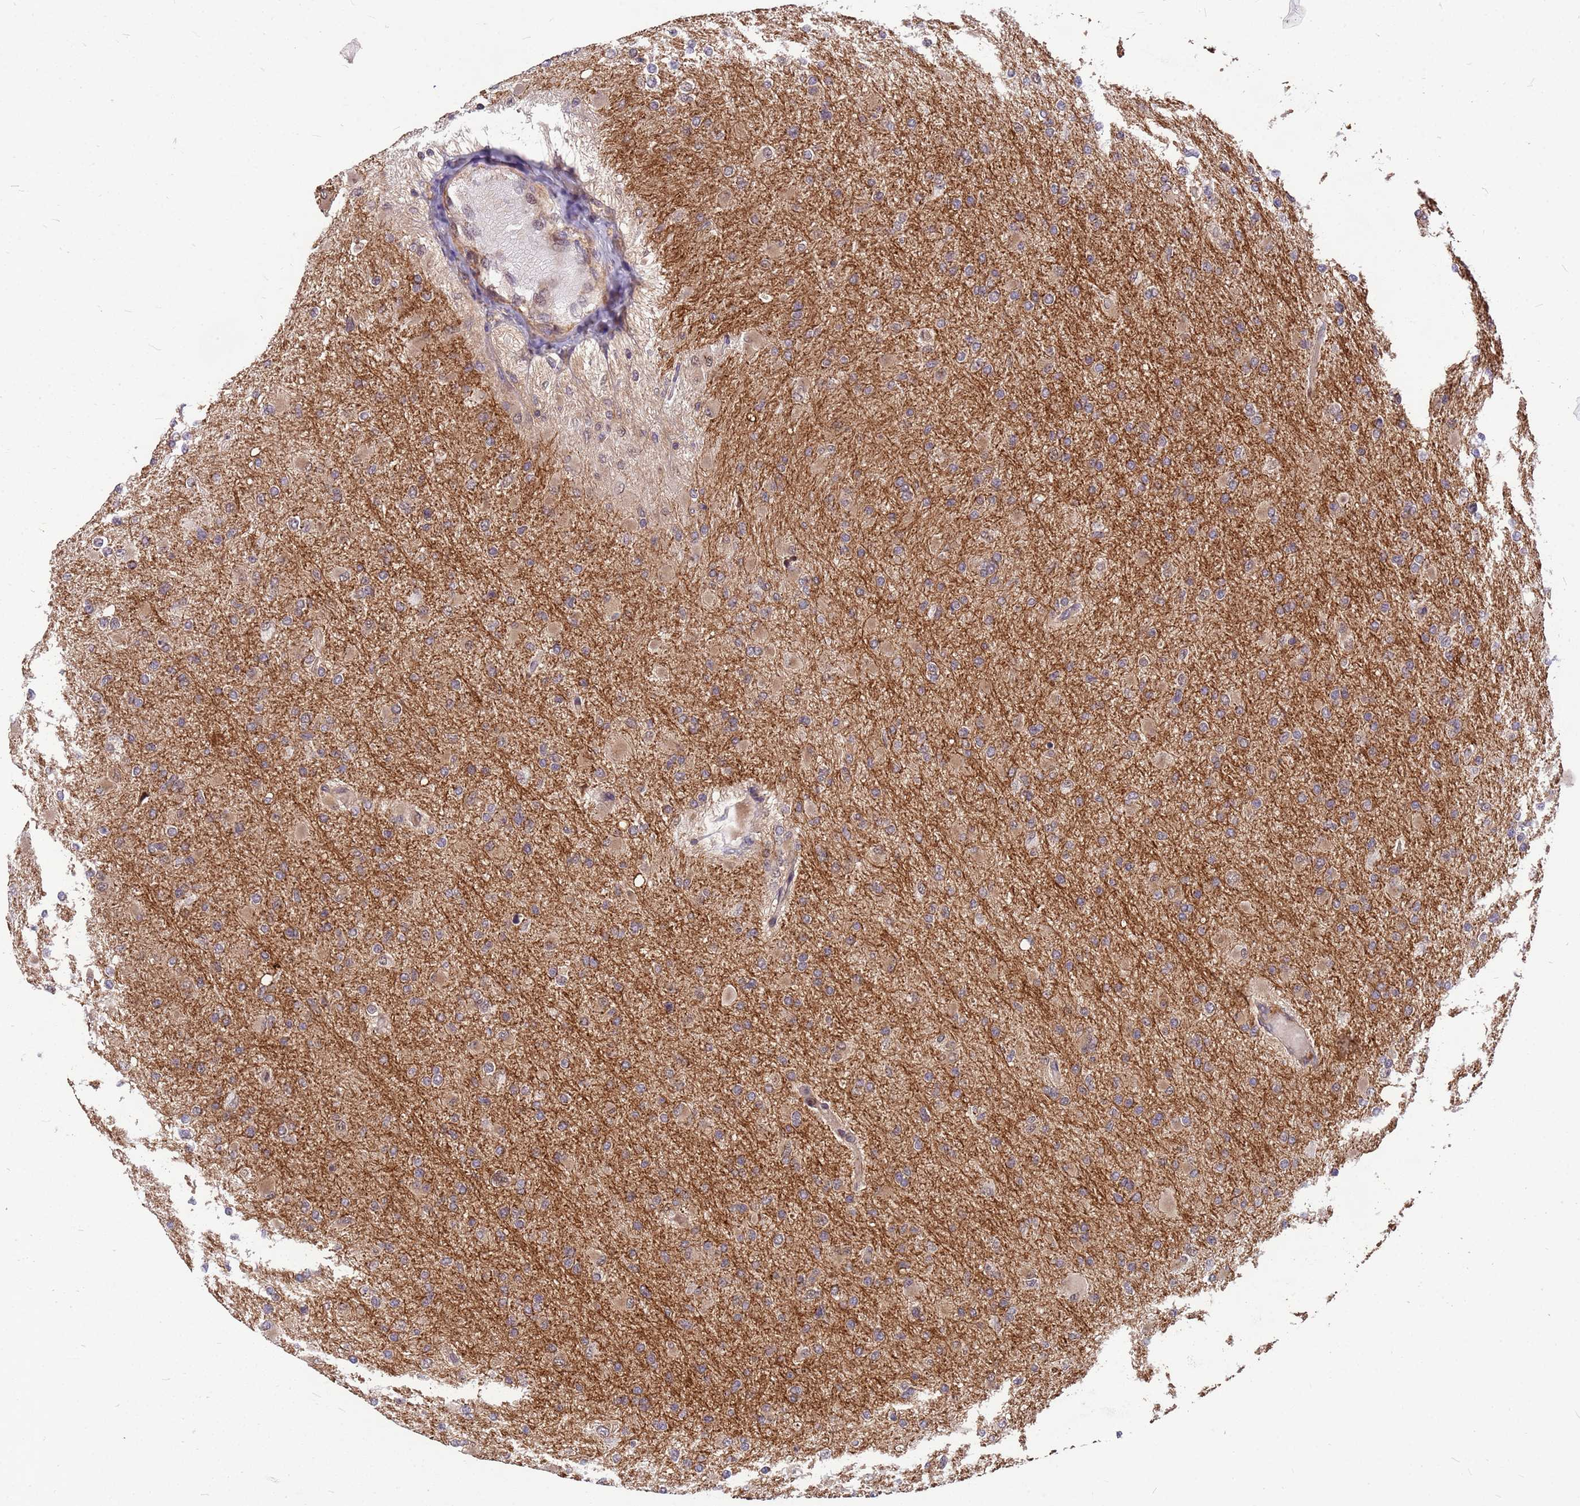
{"staining": {"intensity": "weak", "quantity": ">75%", "location": "cytoplasmic/membranous"}, "tissue": "glioma", "cell_type": "Tumor cells", "image_type": "cancer", "snomed": [{"axis": "morphology", "description": "Glioma, malignant, High grade"}, {"axis": "topography", "description": "Cerebral cortex"}], "caption": "The histopathology image displays a brown stain indicating the presence of a protein in the cytoplasmic/membranous of tumor cells in high-grade glioma (malignant).", "gene": "DUS4L", "patient": {"sex": "female", "age": 36}}